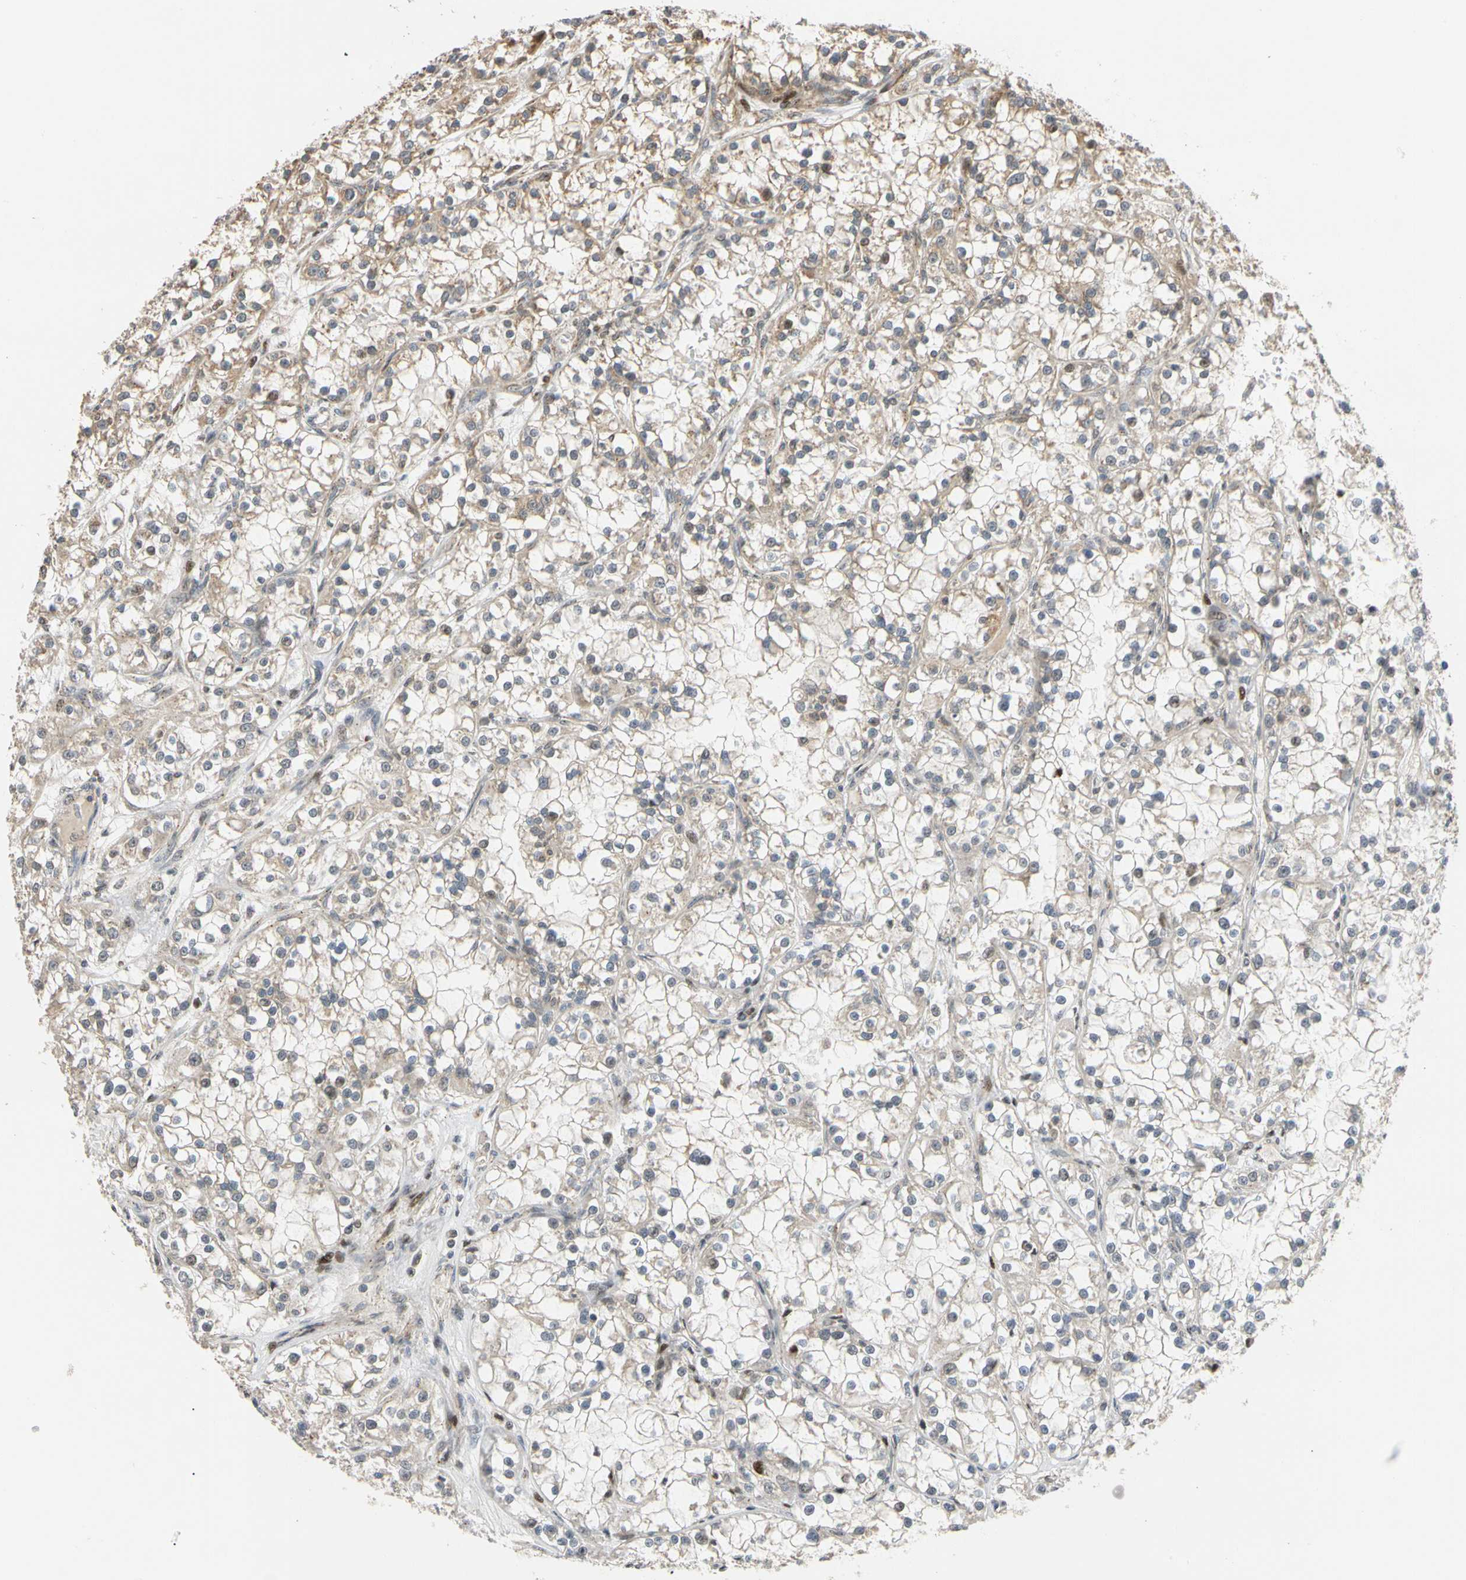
{"staining": {"intensity": "weak", "quantity": "25%-75%", "location": "cytoplasmic/membranous"}, "tissue": "renal cancer", "cell_type": "Tumor cells", "image_type": "cancer", "snomed": [{"axis": "morphology", "description": "Adenocarcinoma, NOS"}, {"axis": "topography", "description": "Kidney"}], "caption": "Adenocarcinoma (renal) stained with a protein marker reveals weak staining in tumor cells.", "gene": "IP6K2", "patient": {"sex": "female", "age": 52}}